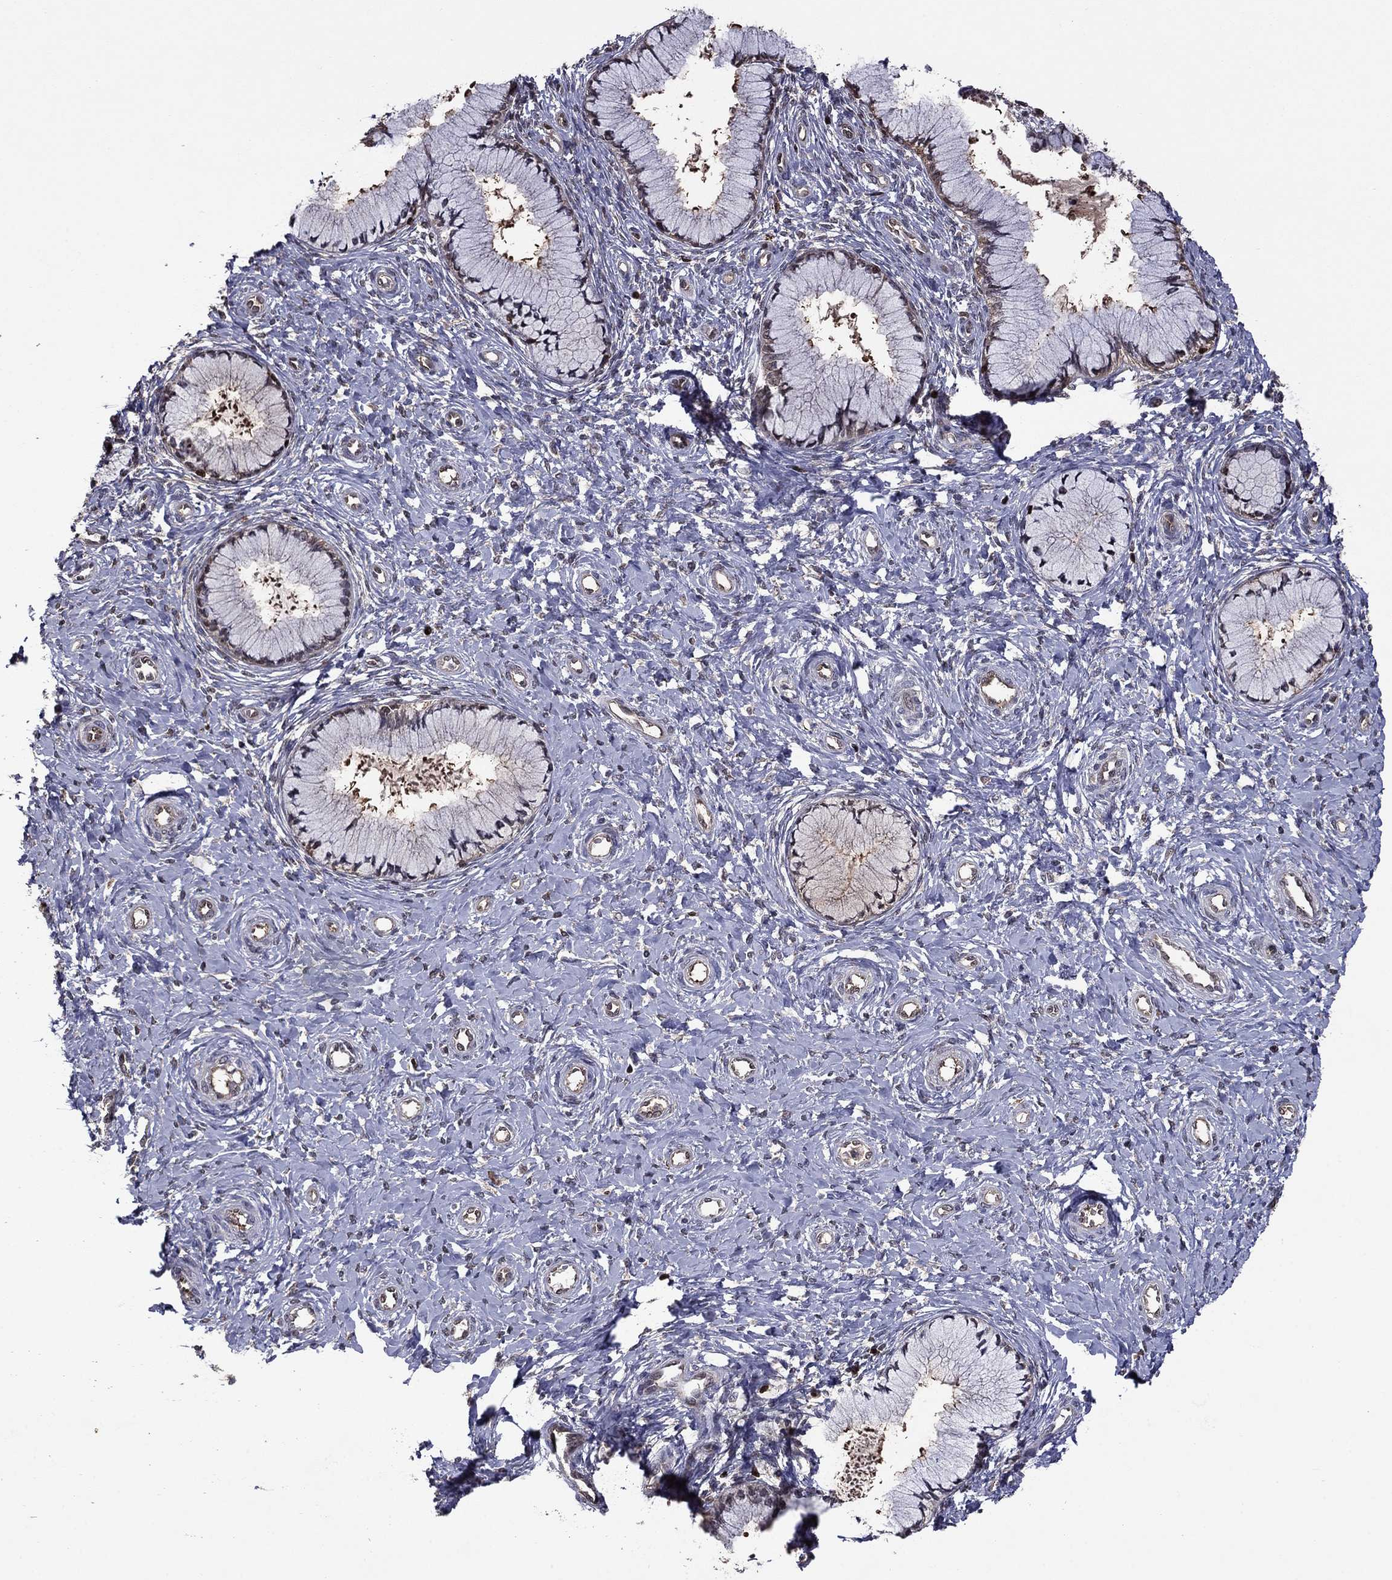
{"staining": {"intensity": "moderate", "quantity": "<25%", "location": "nuclear"}, "tissue": "cervix", "cell_type": "Glandular cells", "image_type": "normal", "snomed": [{"axis": "morphology", "description": "Normal tissue, NOS"}, {"axis": "topography", "description": "Cervix"}], "caption": "Immunohistochemistry (IHC) staining of unremarkable cervix, which shows low levels of moderate nuclear positivity in about <25% of glandular cells indicating moderate nuclear protein expression. The staining was performed using DAB (brown) for protein detection and nuclei were counterstained in hematoxylin (blue).", "gene": "APPBP2", "patient": {"sex": "female", "age": 37}}